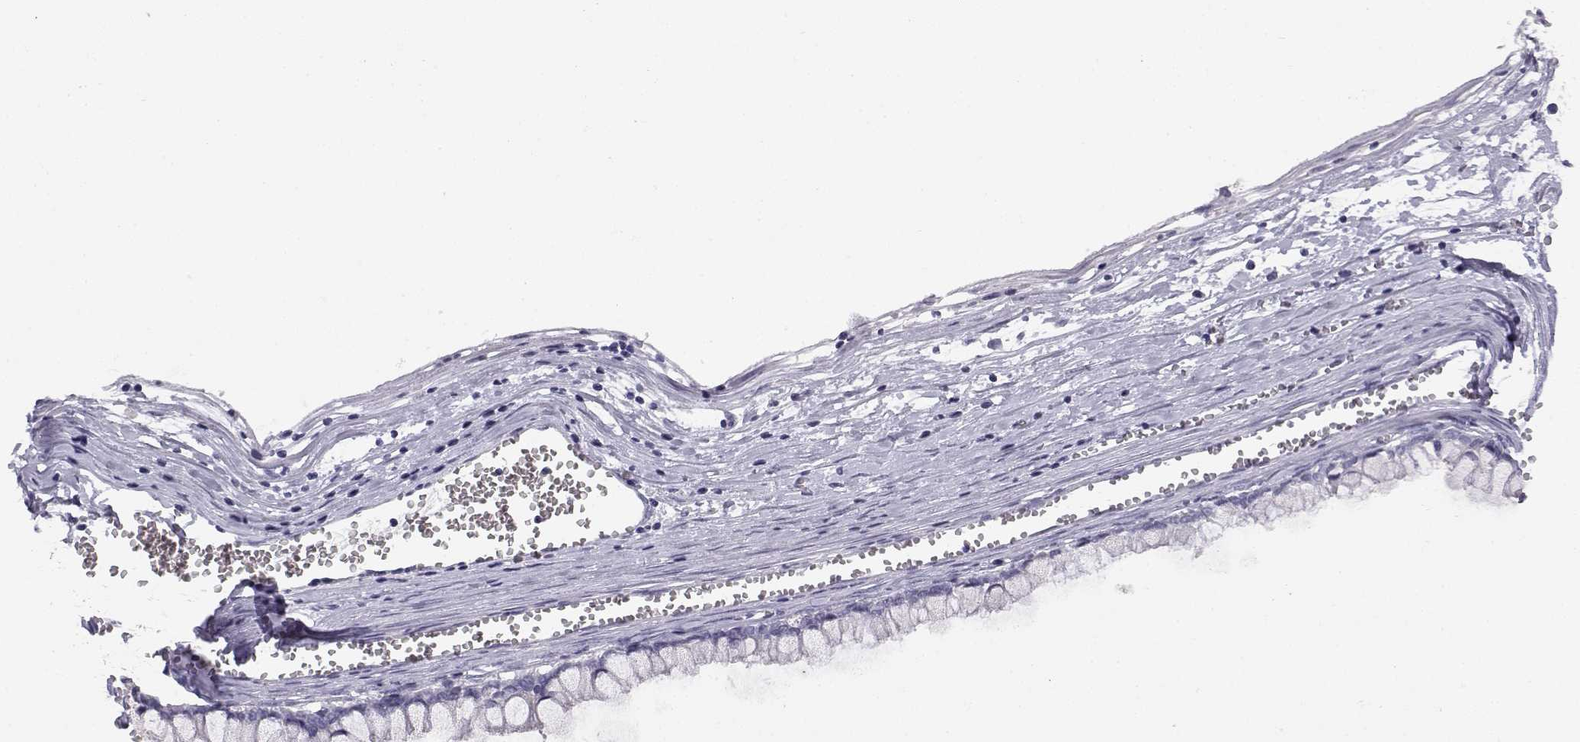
{"staining": {"intensity": "negative", "quantity": "none", "location": "none"}, "tissue": "ovarian cancer", "cell_type": "Tumor cells", "image_type": "cancer", "snomed": [{"axis": "morphology", "description": "Cystadenocarcinoma, mucinous, NOS"}, {"axis": "topography", "description": "Ovary"}], "caption": "Immunohistochemistry (IHC) of human ovarian mucinous cystadenocarcinoma displays no expression in tumor cells.", "gene": "KCNMB4", "patient": {"sex": "female", "age": 67}}